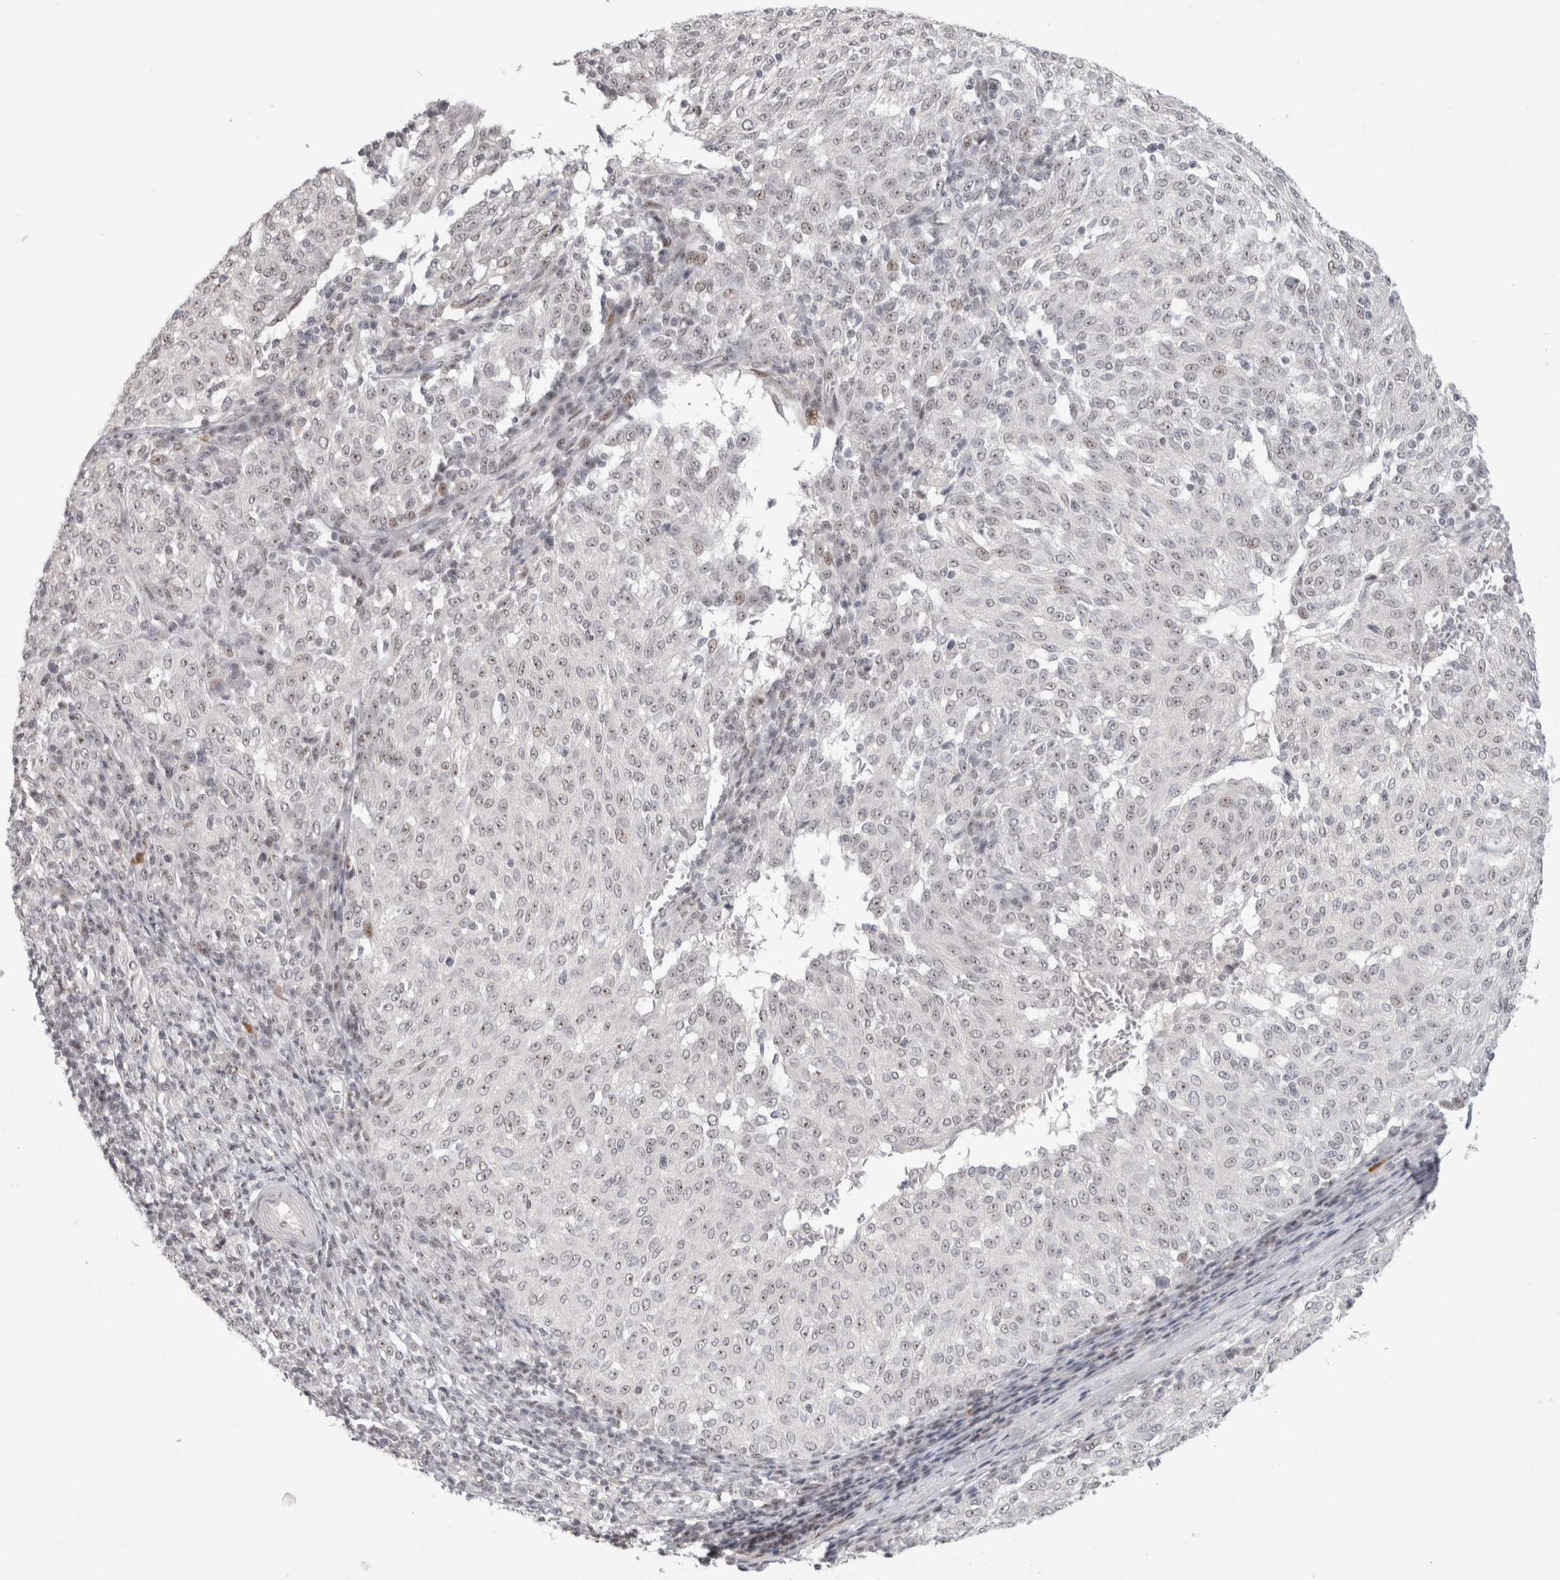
{"staining": {"intensity": "negative", "quantity": "none", "location": "none"}, "tissue": "melanoma", "cell_type": "Tumor cells", "image_type": "cancer", "snomed": [{"axis": "morphology", "description": "Malignant melanoma, NOS"}, {"axis": "topography", "description": "Skin"}], "caption": "Immunohistochemical staining of human melanoma displays no significant expression in tumor cells.", "gene": "SENP6", "patient": {"sex": "female", "age": 72}}